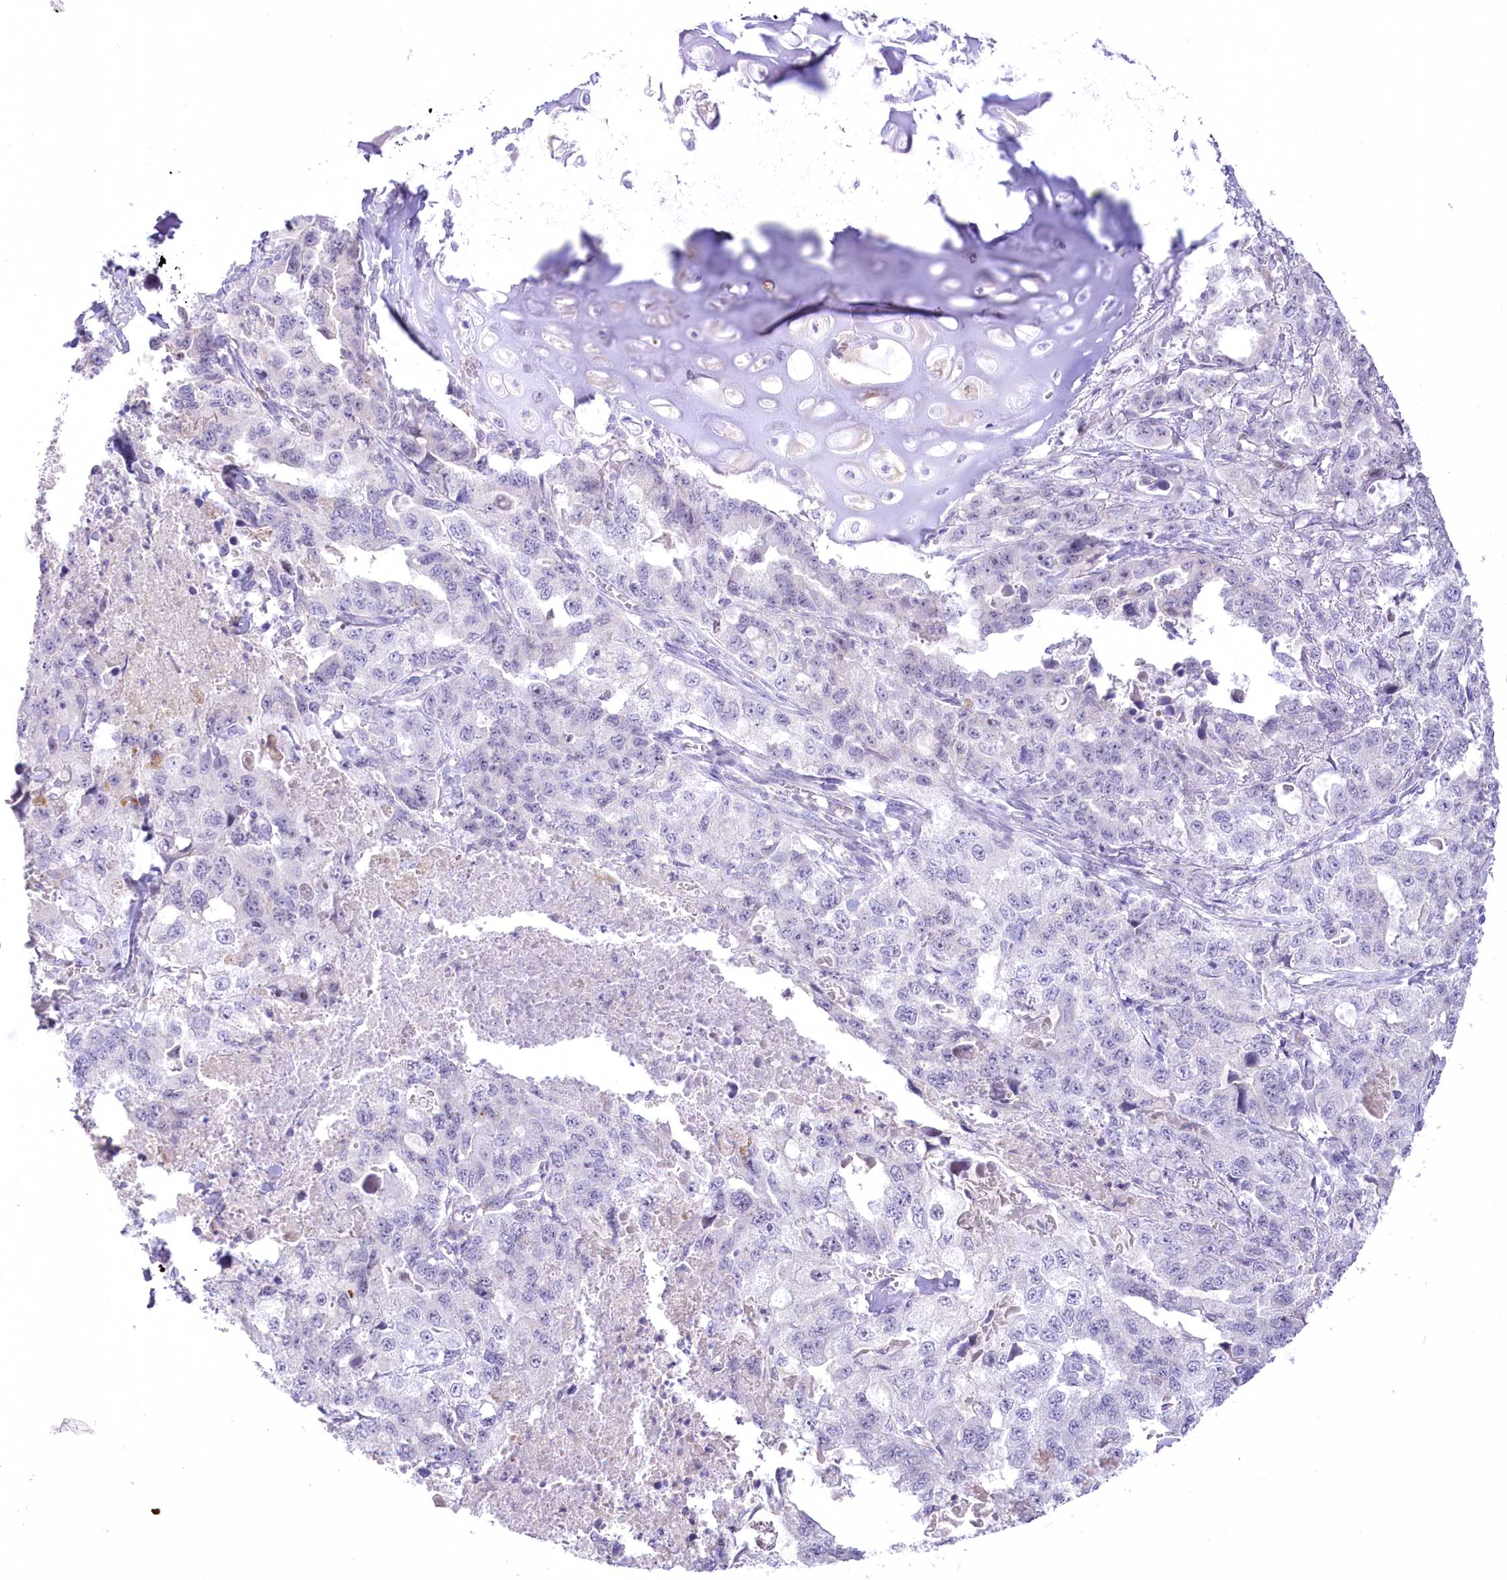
{"staining": {"intensity": "negative", "quantity": "none", "location": "none"}, "tissue": "lung cancer", "cell_type": "Tumor cells", "image_type": "cancer", "snomed": [{"axis": "morphology", "description": "Adenocarcinoma, NOS"}, {"axis": "topography", "description": "Lung"}], "caption": "Tumor cells are negative for brown protein staining in lung cancer.", "gene": "BEND7", "patient": {"sex": "female", "age": 51}}